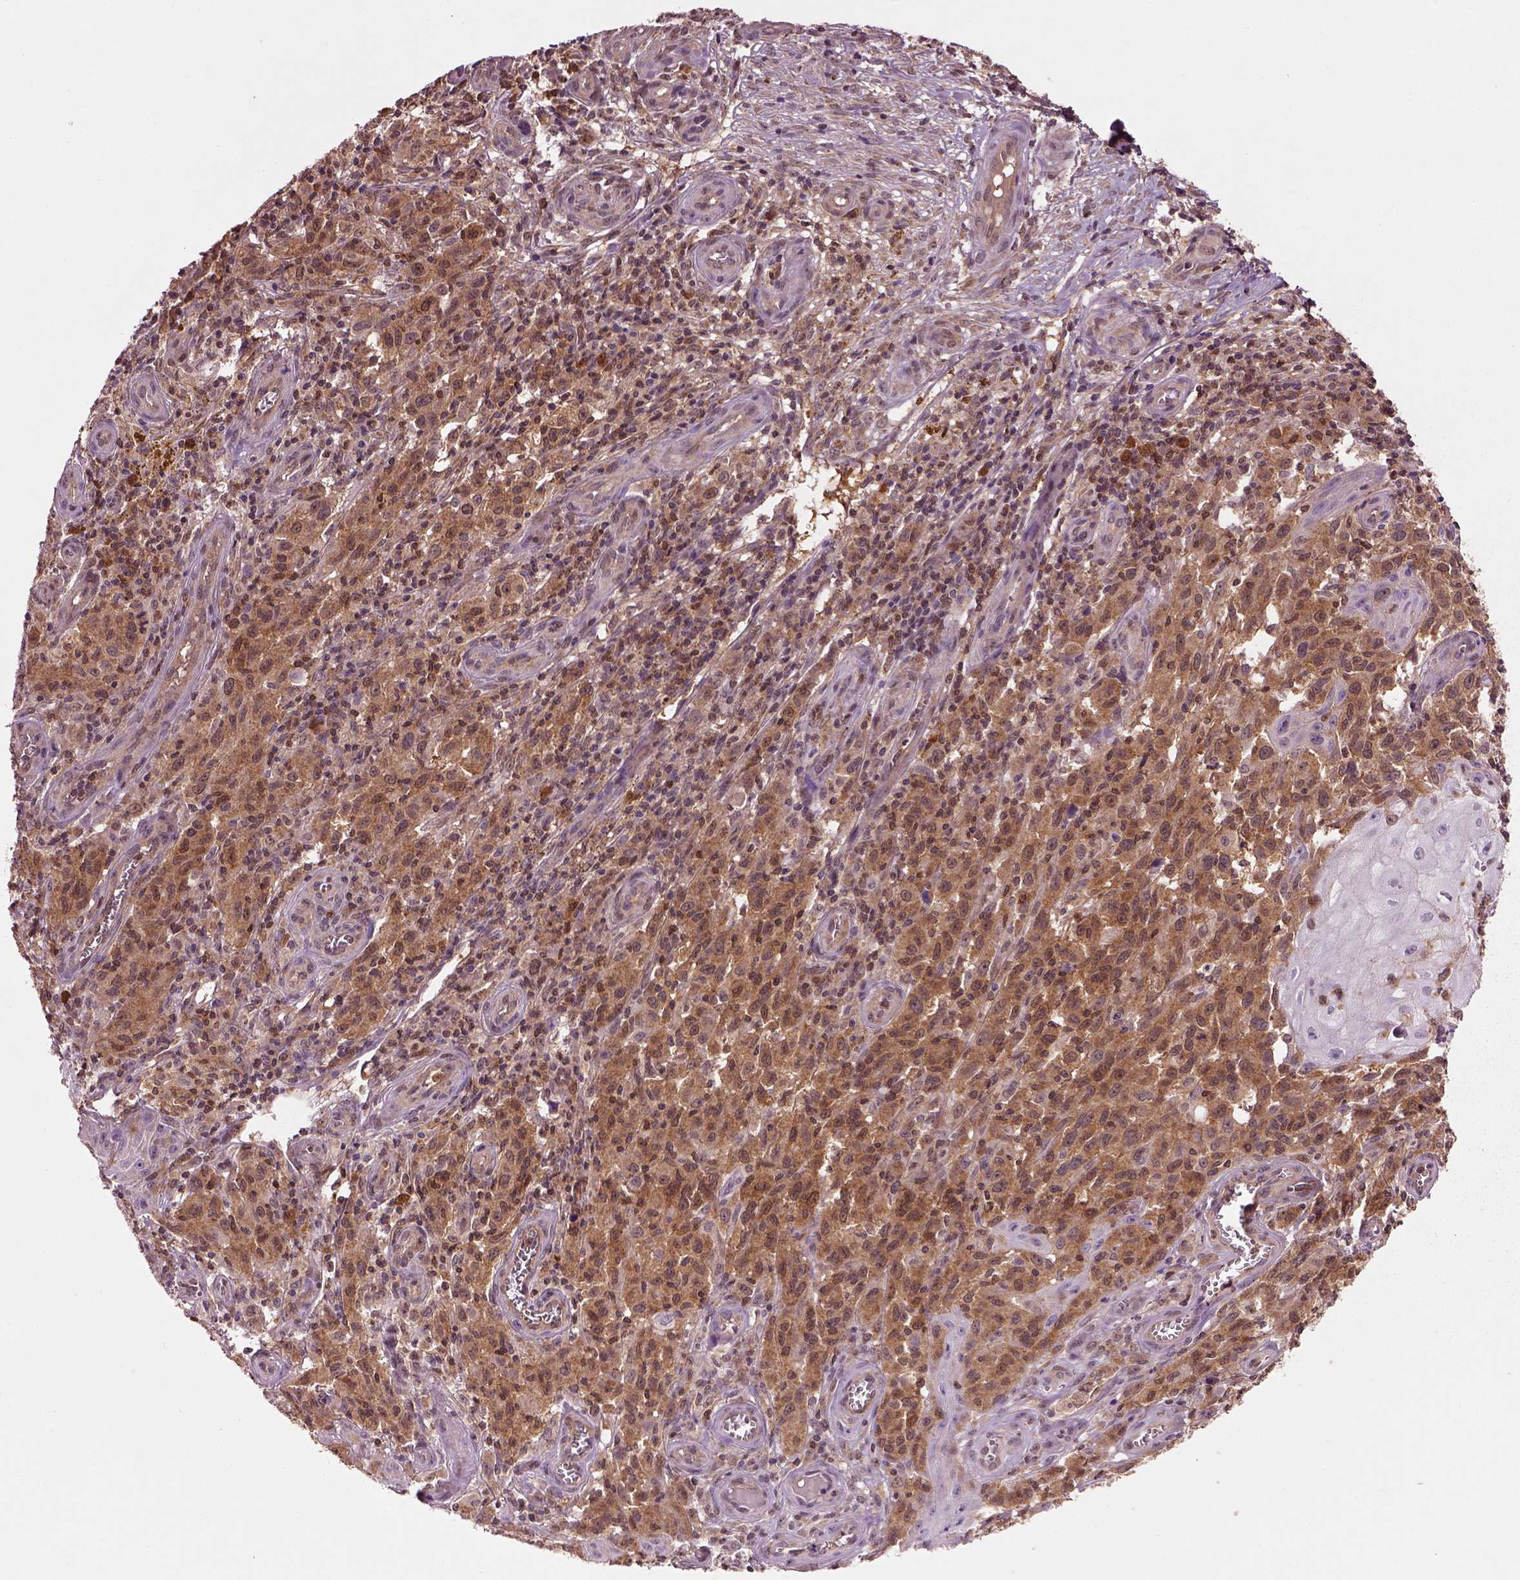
{"staining": {"intensity": "moderate", "quantity": "25%-75%", "location": "cytoplasmic/membranous"}, "tissue": "melanoma", "cell_type": "Tumor cells", "image_type": "cancer", "snomed": [{"axis": "morphology", "description": "Malignant melanoma, NOS"}, {"axis": "topography", "description": "Skin"}], "caption": "Moderate cytoplasmic/membranous positivity for a protein is present in about 25%-75% of tumor cells of malignant melanoma using IHC.", "gene": "MDP1", "patient": {"sex": "female", "age": 53}}